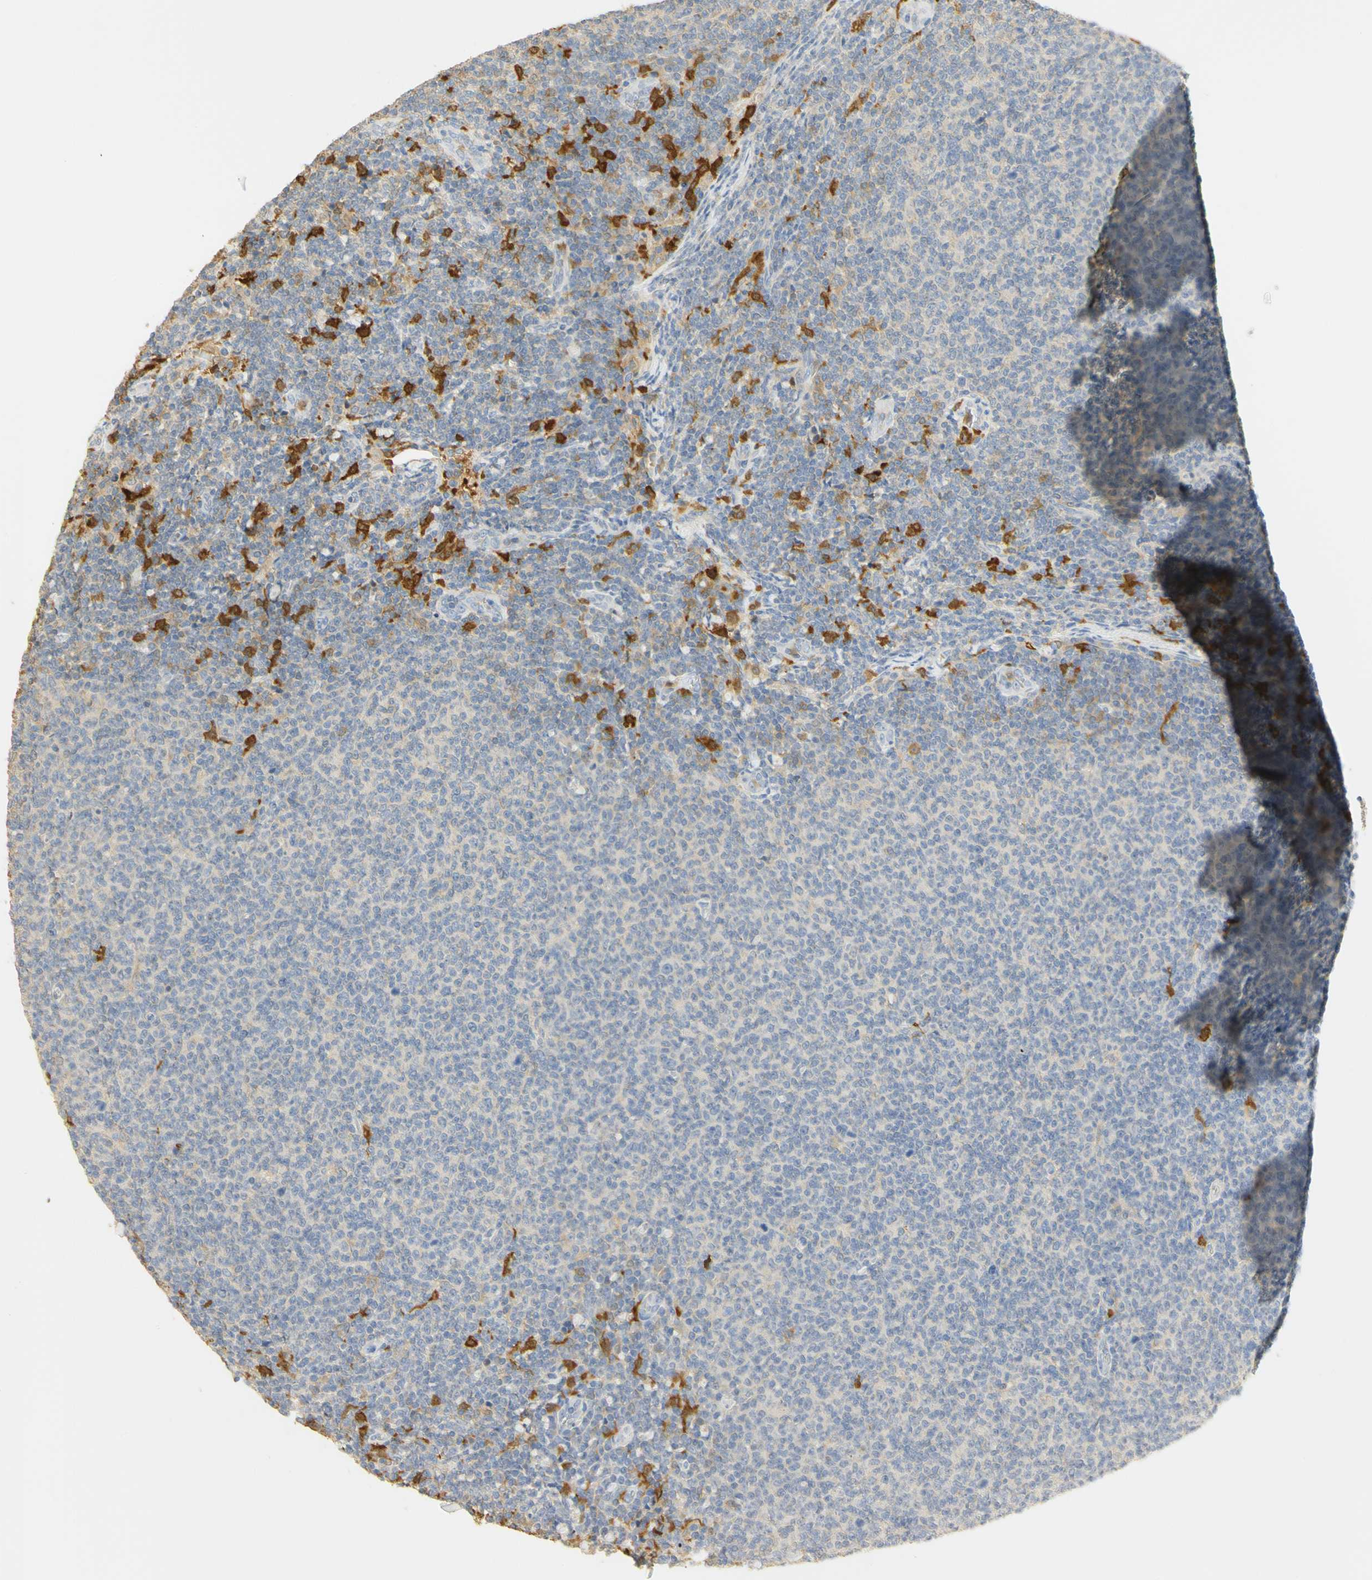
{"staining": {"intensity": "moderate", "quantity": "<25%", "location": "cytoplasmic/membranous"}, "tissue": "lymphoma", "cell_type": "Tumor cells", "image_type": "cancer", "snomed": [{"axis": "morphology", "description": "Malignant lymphoma, non-Hodgkin's type, Low grade"}, {"axis": "topography", "description": "Lymph node"}], "caption": "IHC image of neoplastic tissue: low-grade malignant lymphoma, non-Hodgkin's type stained using immunohistochemistry (IHC) reveals low levels of moderate protein expression localized specifically in the cytoplasmic/membranous of tumor cells, appearing as a cytoplasmic/membranous brown color.", "gene": "PAK1", "patient": {"sex": "male", "age": 66}}